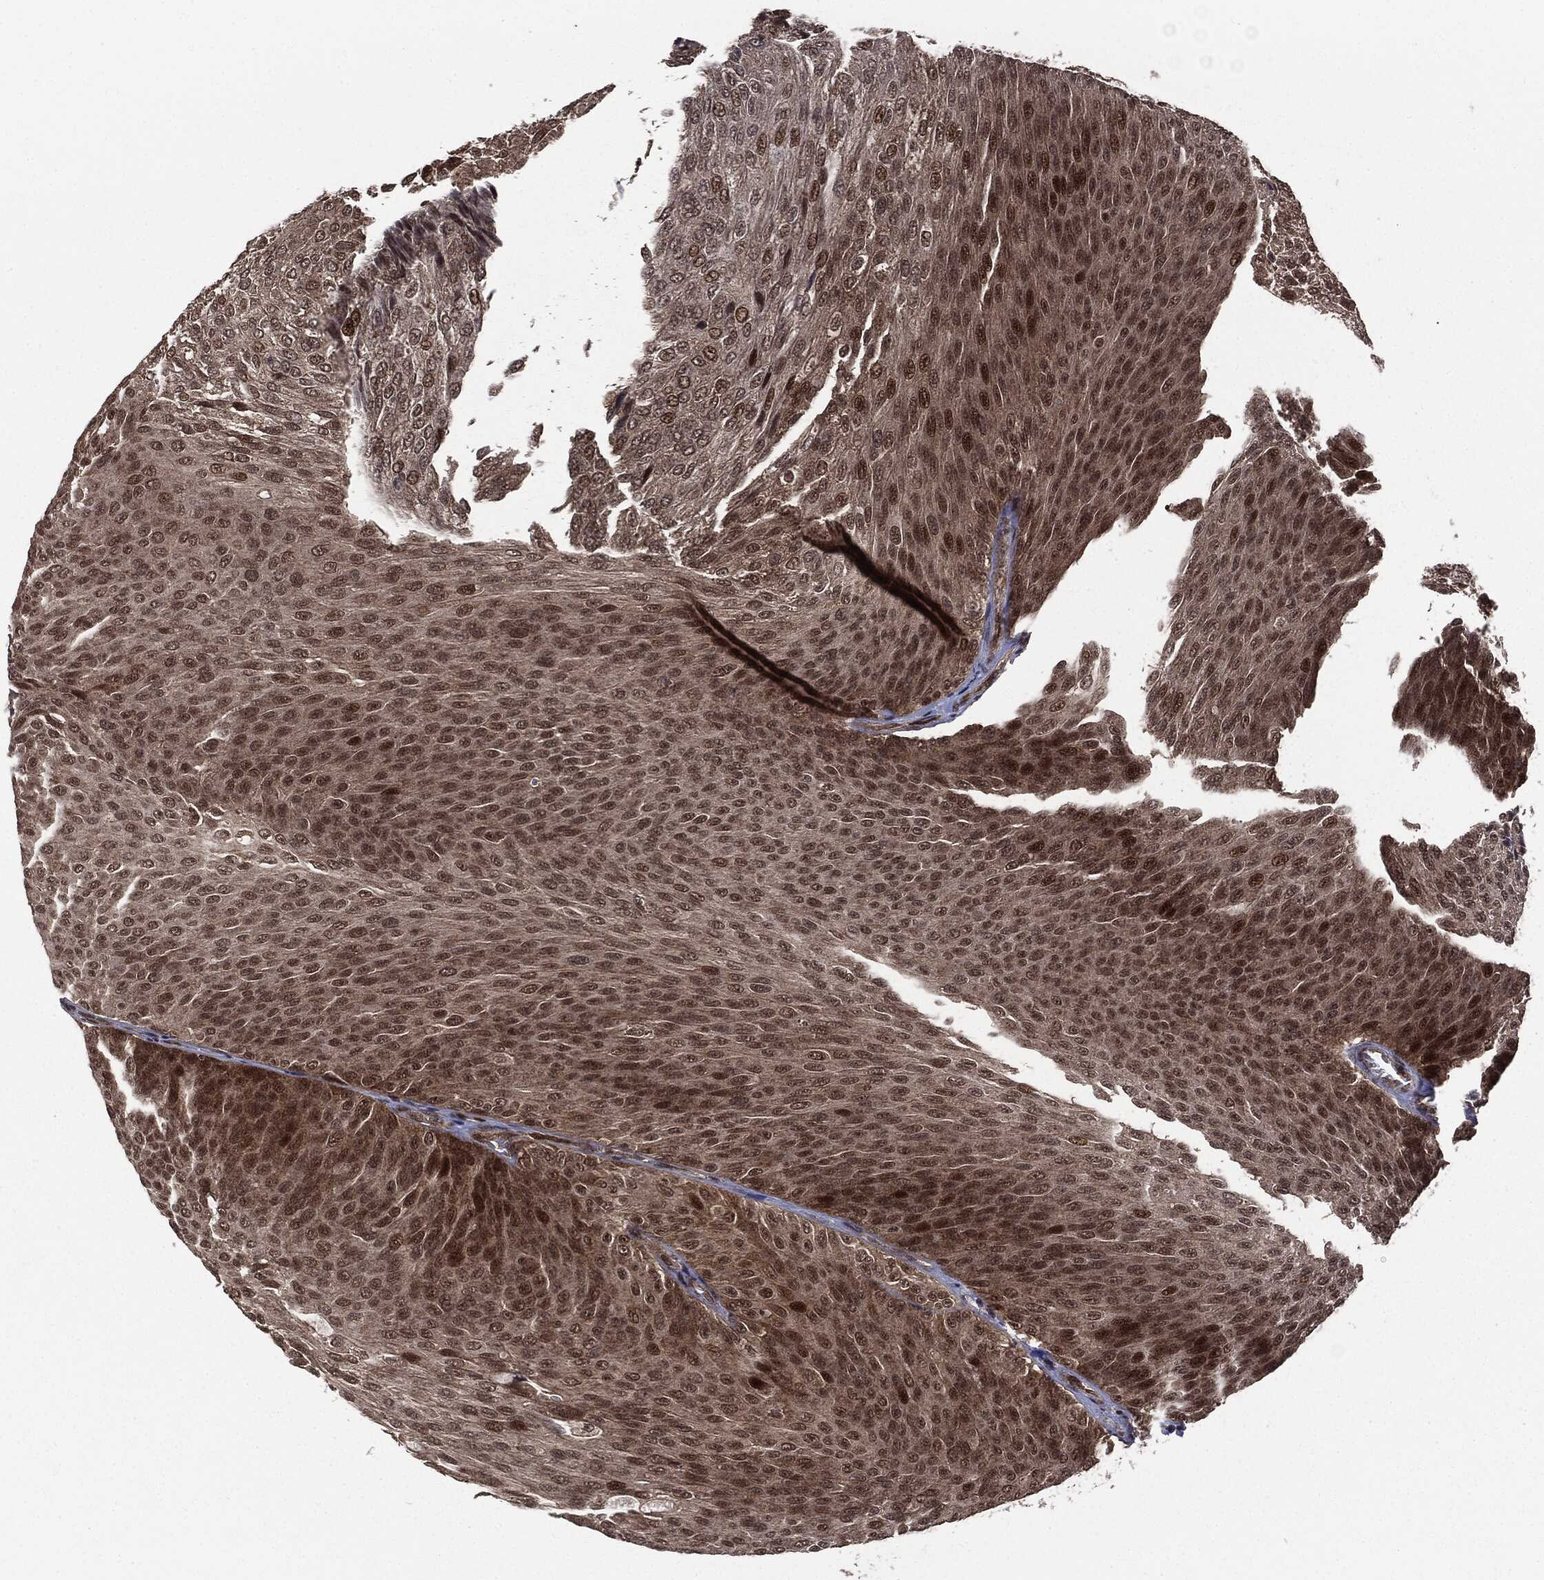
{"staining": {"intensity": "moderate", "quantity": "25%-75%", "location": "cytoplasmic/membranous,nuclear"}, "tissue": "urothelial cancer", "cell_type": "Tumor cells", "image_type": "cancer", "snomed": [{"axis": "morphology", "description": "Urothelial carcinoma, Low grade"}, {"axis": "topography", "description": "Ureter, NOS"}, {"axis": "topography", "description": "Urinary bladder"}], "caption": "A medium amount of moderate cytoplasmic/membranous and nuclear expression is identified in about 25%-75% of tumor cells in urothelial cancer tissue.", "gene": "PTPA", "patient": {"sex": "male", "age": 78}}